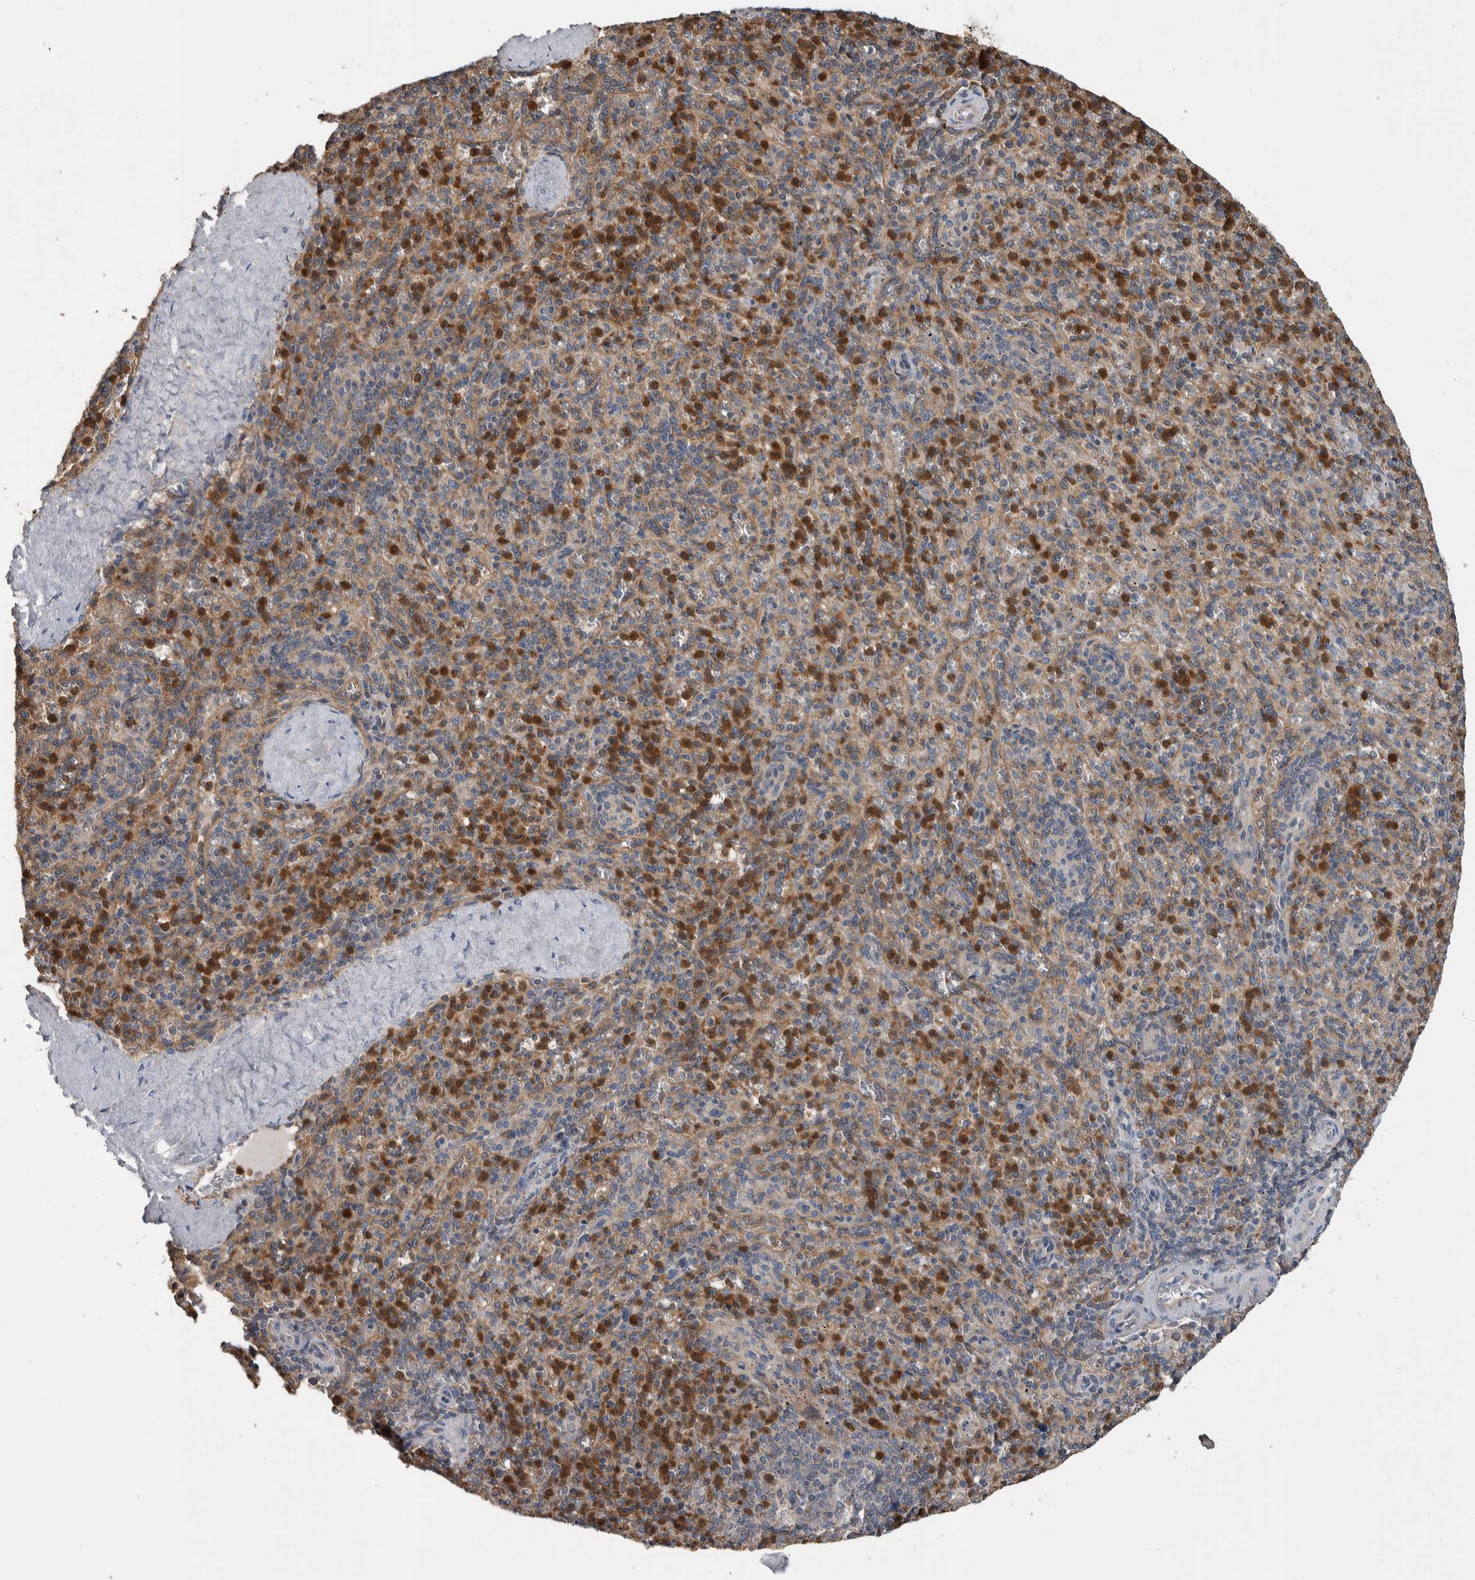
{"staining": {"intensity": "moderate", "quantity": "25%-75%", "location": "cytoplasmic/membranous"}, "tissue": "spleen", "cell_type": "Cells in red pulp", "image_type": "normal", "snomed": [{"axis": "morphology", "description": "Normal tissue, NOS"}, {"axis": "topography", "description": "Spleen"}], "caption": "This image demonstrates IHC staining of unremarkable spleen, with medium moderate cytoplasmic/membranous expression in about 25%-75% of cells in red pulp.", "gene": "SDCBP", "patient": {"sex": "male", "age": 36}}